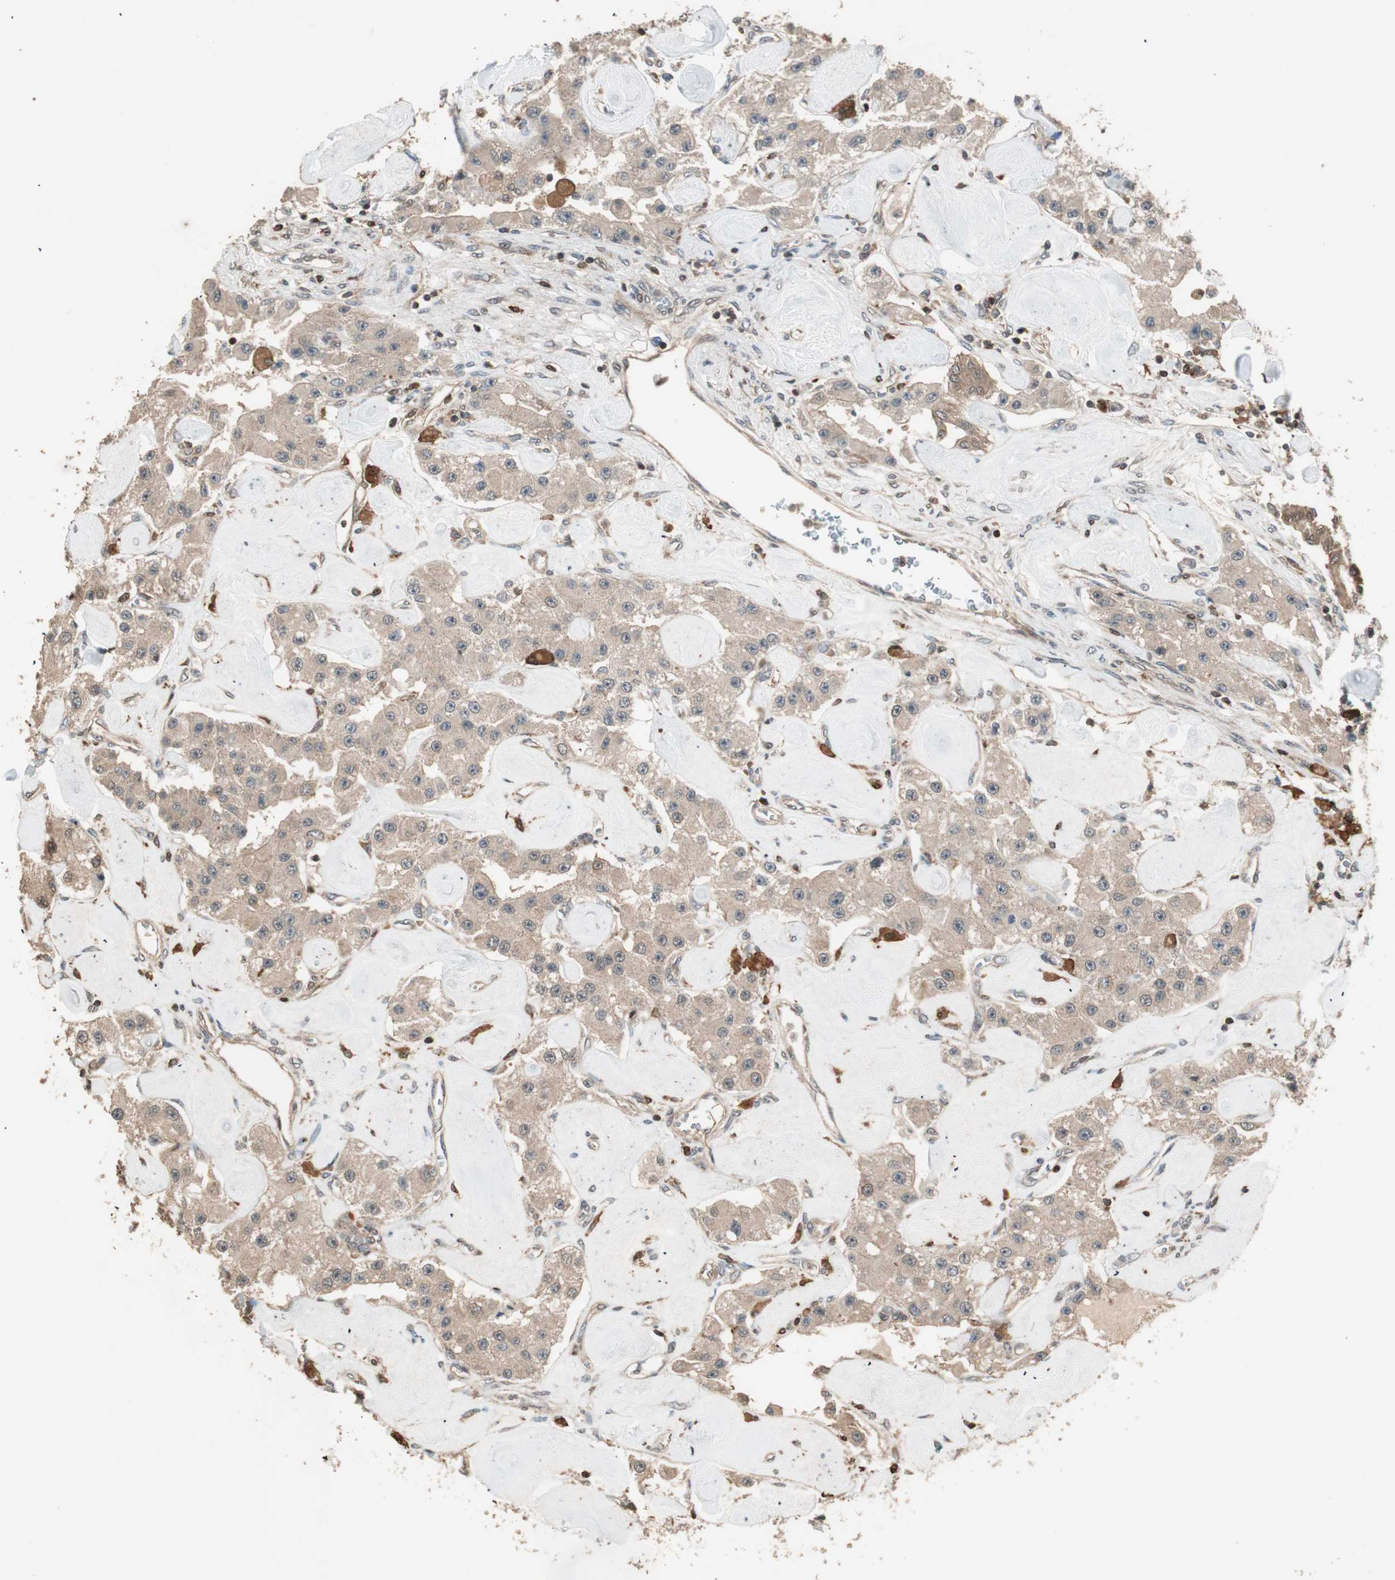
{"staining": {"intensity": "moderate", "quantity": ">75%", "location": "cytoplasmic/membranous"}, "tissue": "carcinoid", "cell_type": "Tumor cells", "image_type": "cancer", "snomed": [{"axis": "morphology", "description": "Carcinoid, malignant, NOS"}, {"axis": "topography", "description": "Pancreas"}], "caption": "Immunohistochemical staining of carcinoid displays medium levels of moderate cytoplasmic/membranous positivity in approximately >75% of tumor cells.", "gene": "CNOT4", "patient": {"sex": "male", "age": 41}}